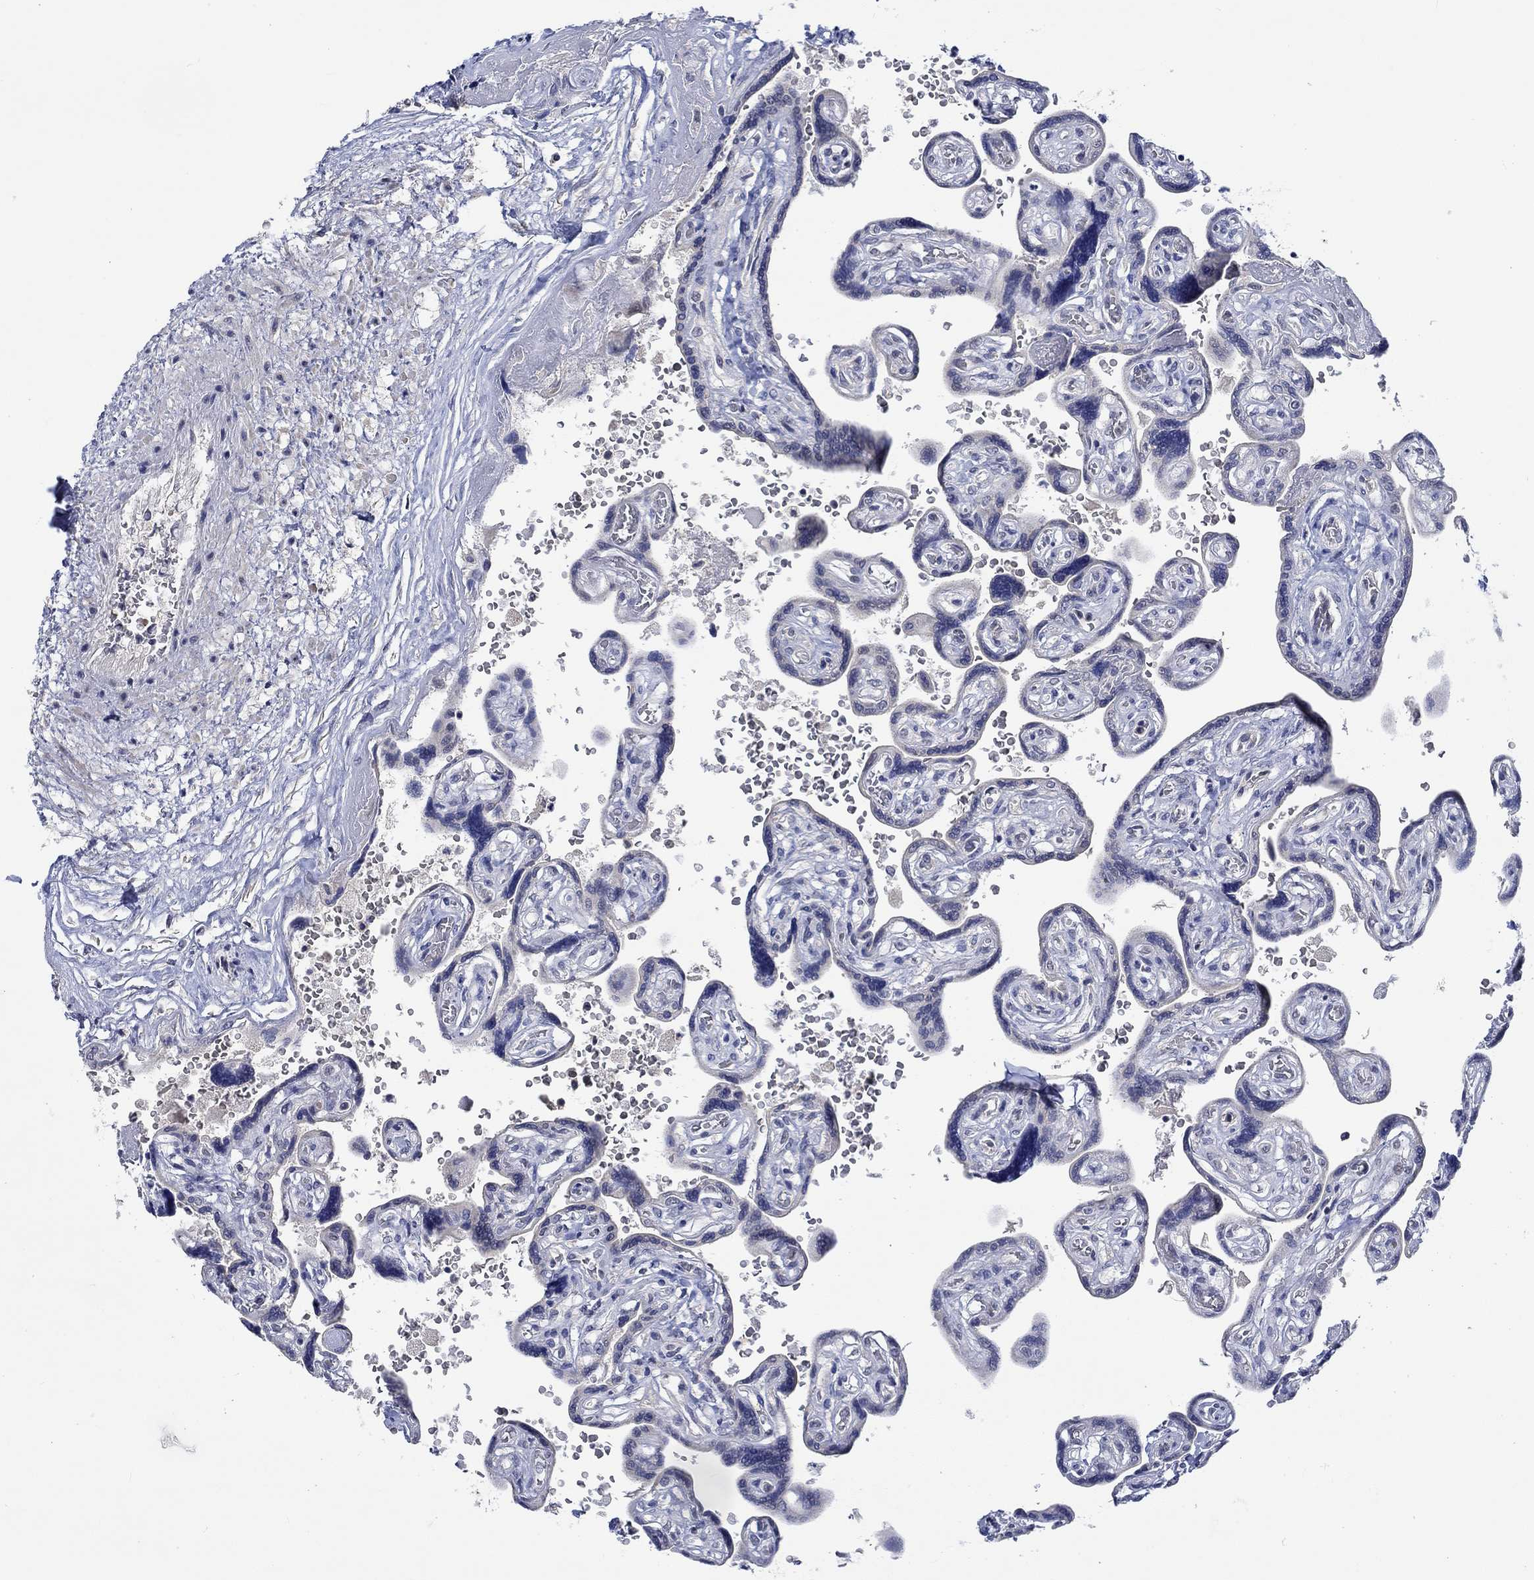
{"staining": {"intensity": "negative", "quantity": "none", "location": "none"}, "tissue": "placenta", "cell_type": "Decidual cells", "image_type": "normal", "snomed": [{"axis": "morphology", "description": "Normal tissue, NOS"}, {"axis": "topography", "description": "Placenta"}], "caption": "Immunohistochemical staining of normal human placenta exhibits no significant staining in decidual cells. (DAB immunohistochemistry with hematoxylin counter stain).", "gene": "WASF1", "patient": {"sex": "female", "age": 32}}